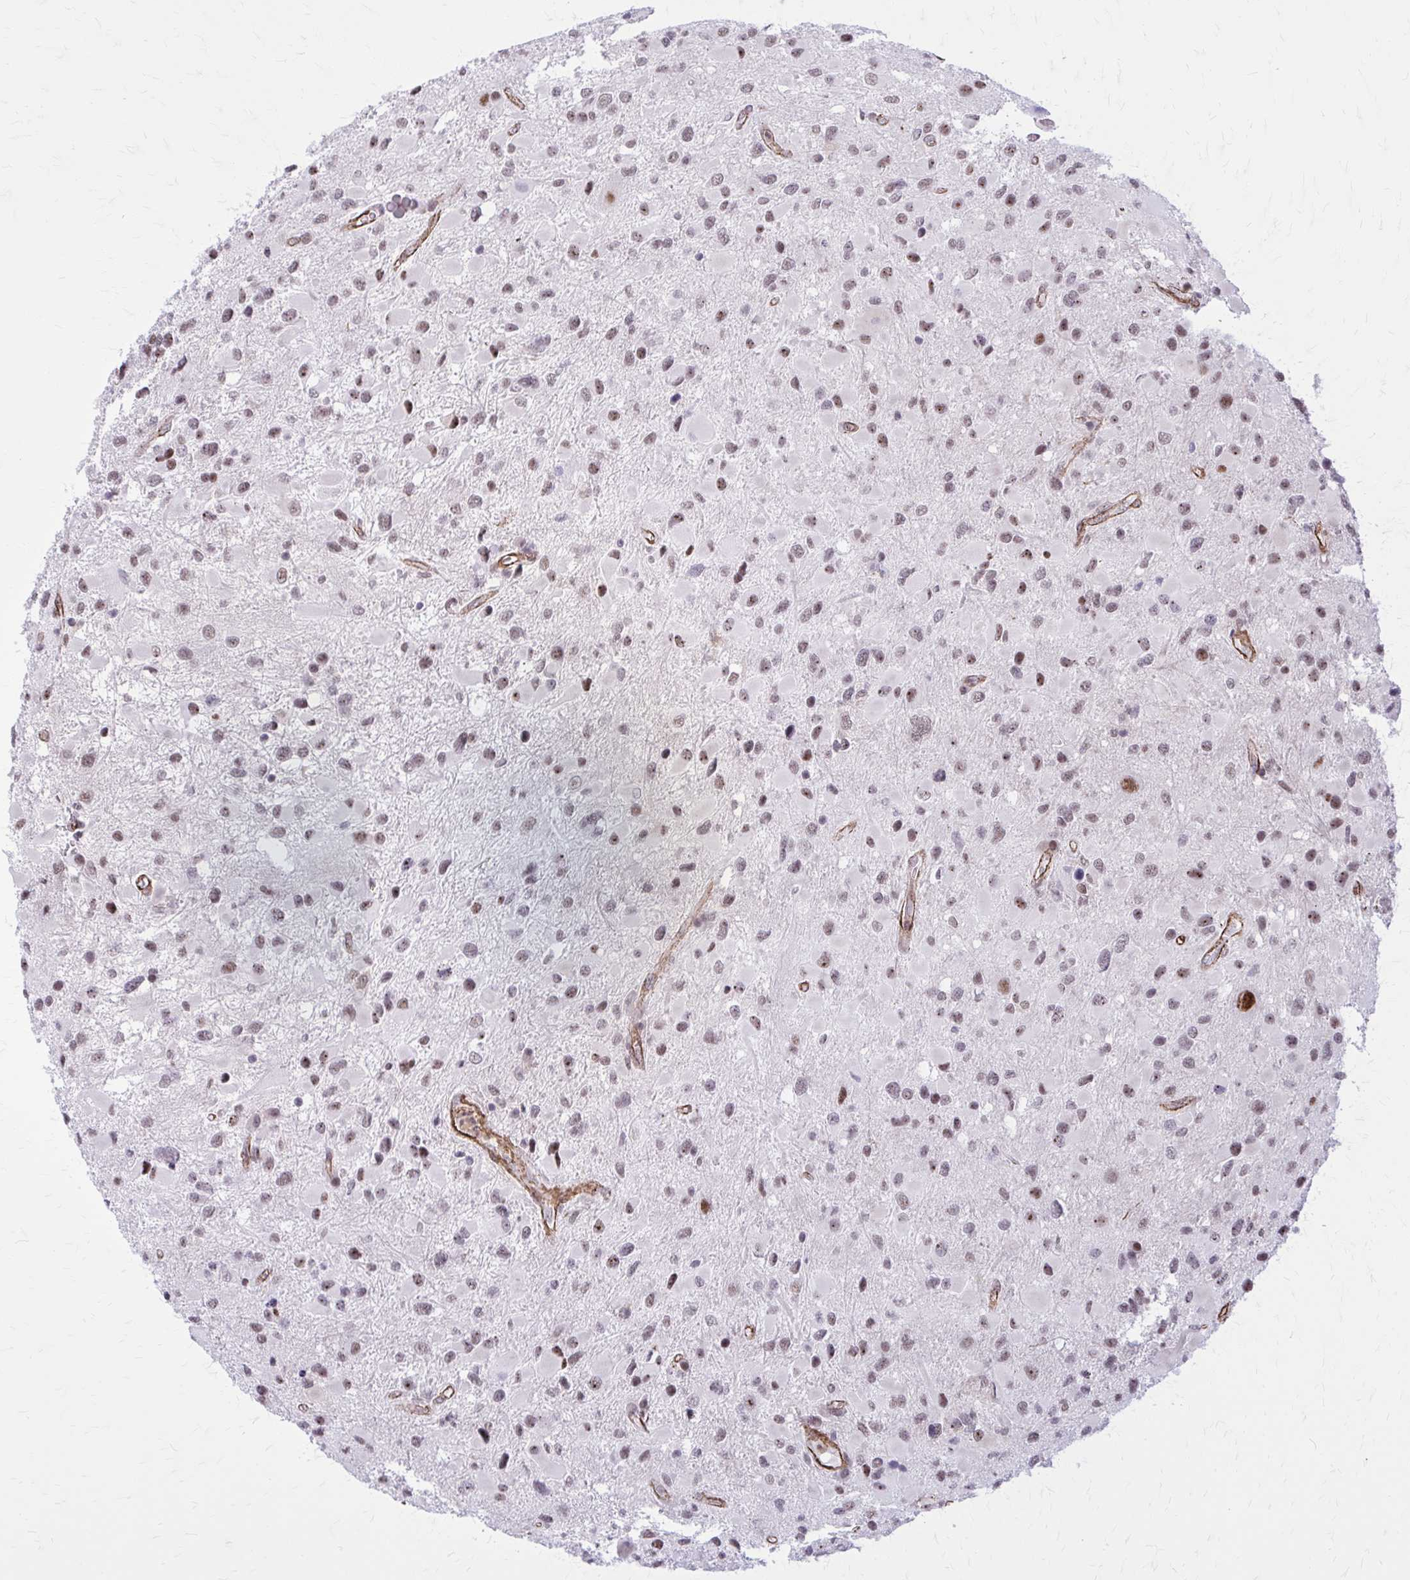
{"staining": {"intensity": "moderate", "quantity": "25%-75%", "location": "nuclear"}, "tissue": "glioma", "cell_type": "Tumor cells", "image_type": "cancer", "snomed": [{"axis": "morphology", "description": "Glioma, malignant, Low grade"}, {"axis": "topography", "description": "Brain"}], "caption": "Glioma stained for a protein (brown) displays moderate nuclear positive expression in about 25%-75% of tumor cells.", "gene": "NRBF2", "patient": {"sex": "female", "age": 32}}